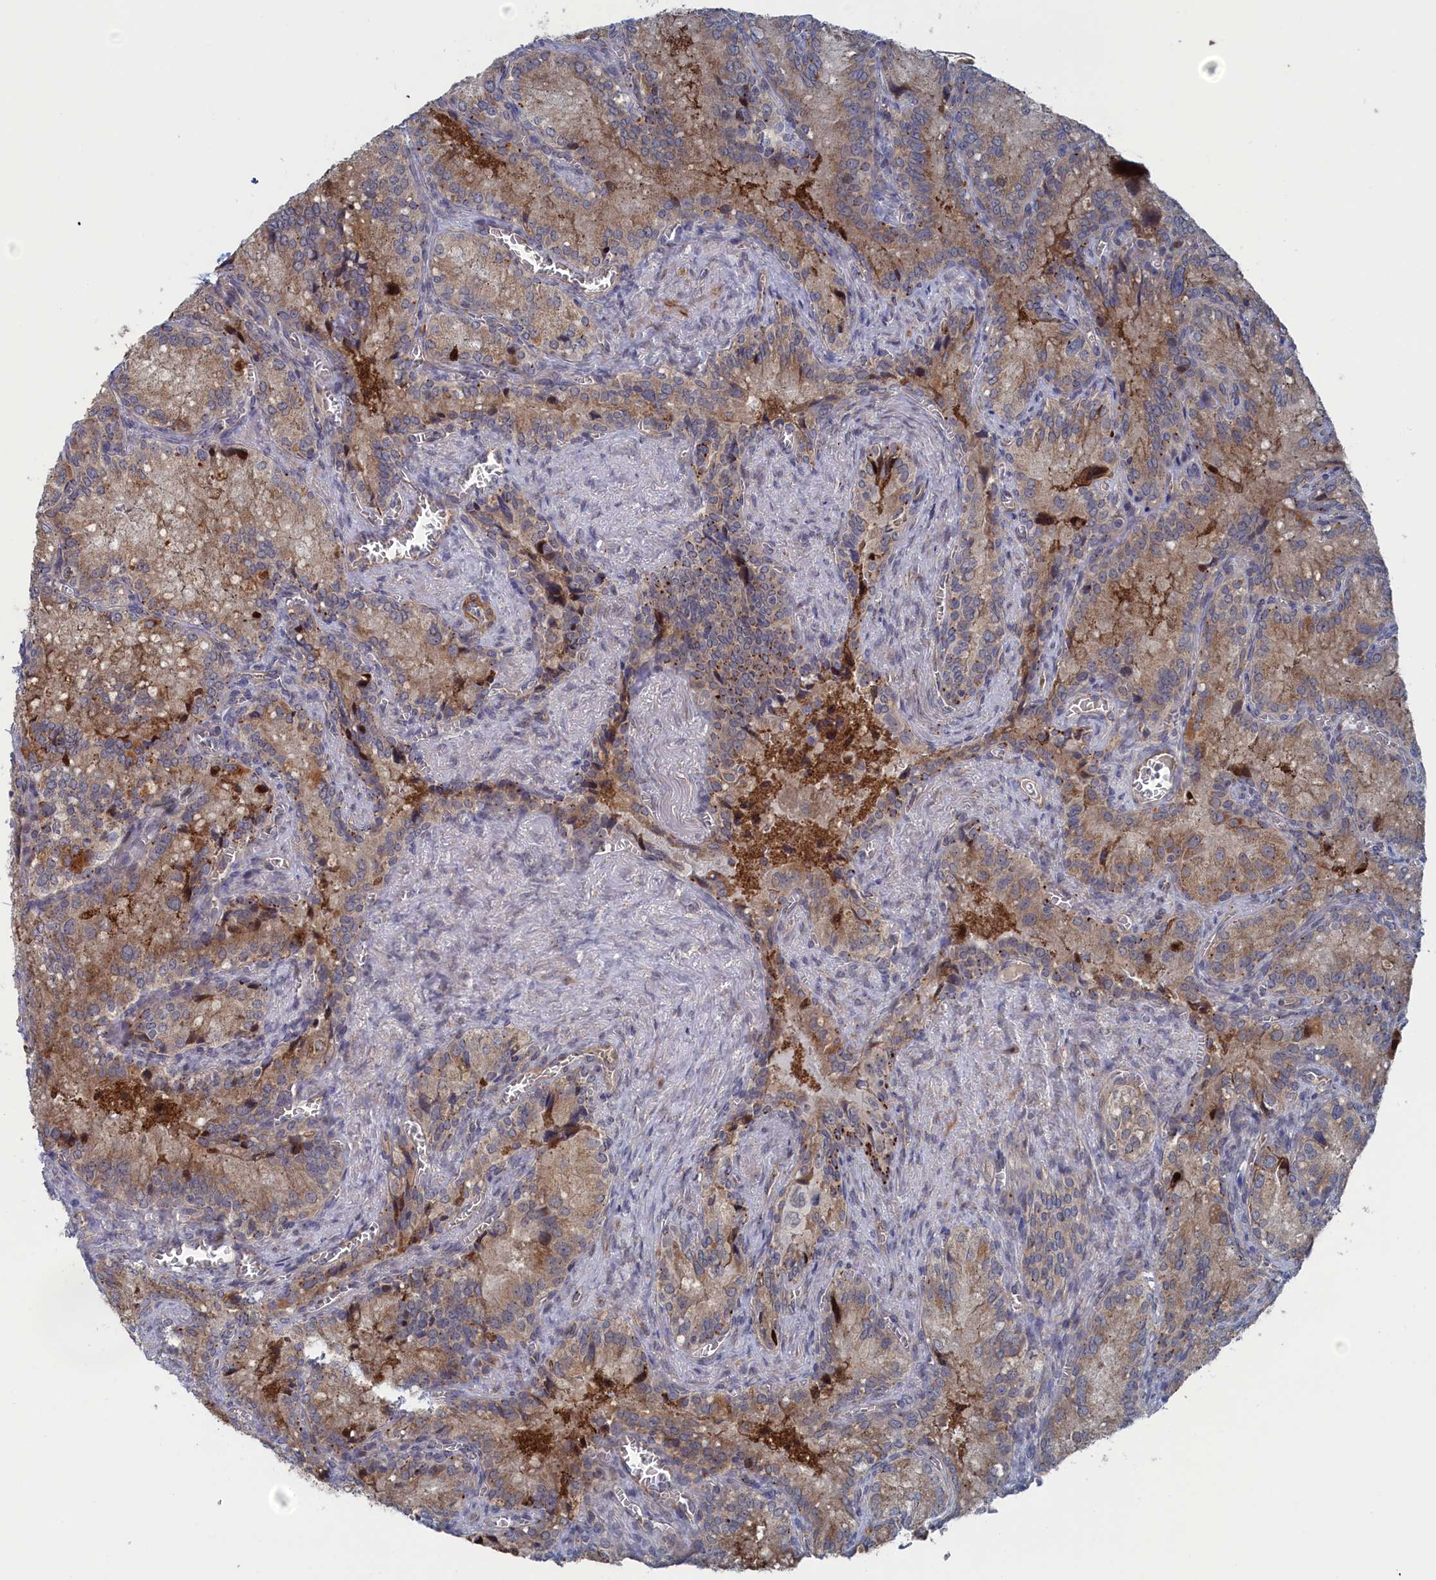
{"staining": {"intensity": "weak", "quantity": "25%-75%", "location": "cytoplasmic/membranous"}, "tissue": "seminal vesicle", "cell_type": "Glandular cells", "image_type": "normal", "snomed": [{"axis": "morphology", "description": "Normal tissue, NOS"}, {"axis": "topography", "description": "Seminal veicle"}], "caption": "Brown immunohistochemical staining in benign seminal vesicle displays weak cytoplasmic/membranous positivity in about 25%-75% of glandular cells. The protein is stained brown, and the nuclei are stained in blue (DAB IHC with brightfield microscopy, high magnification).", "gene": "FILIP1L", "patient": {"sex": "male", "age": 62}}